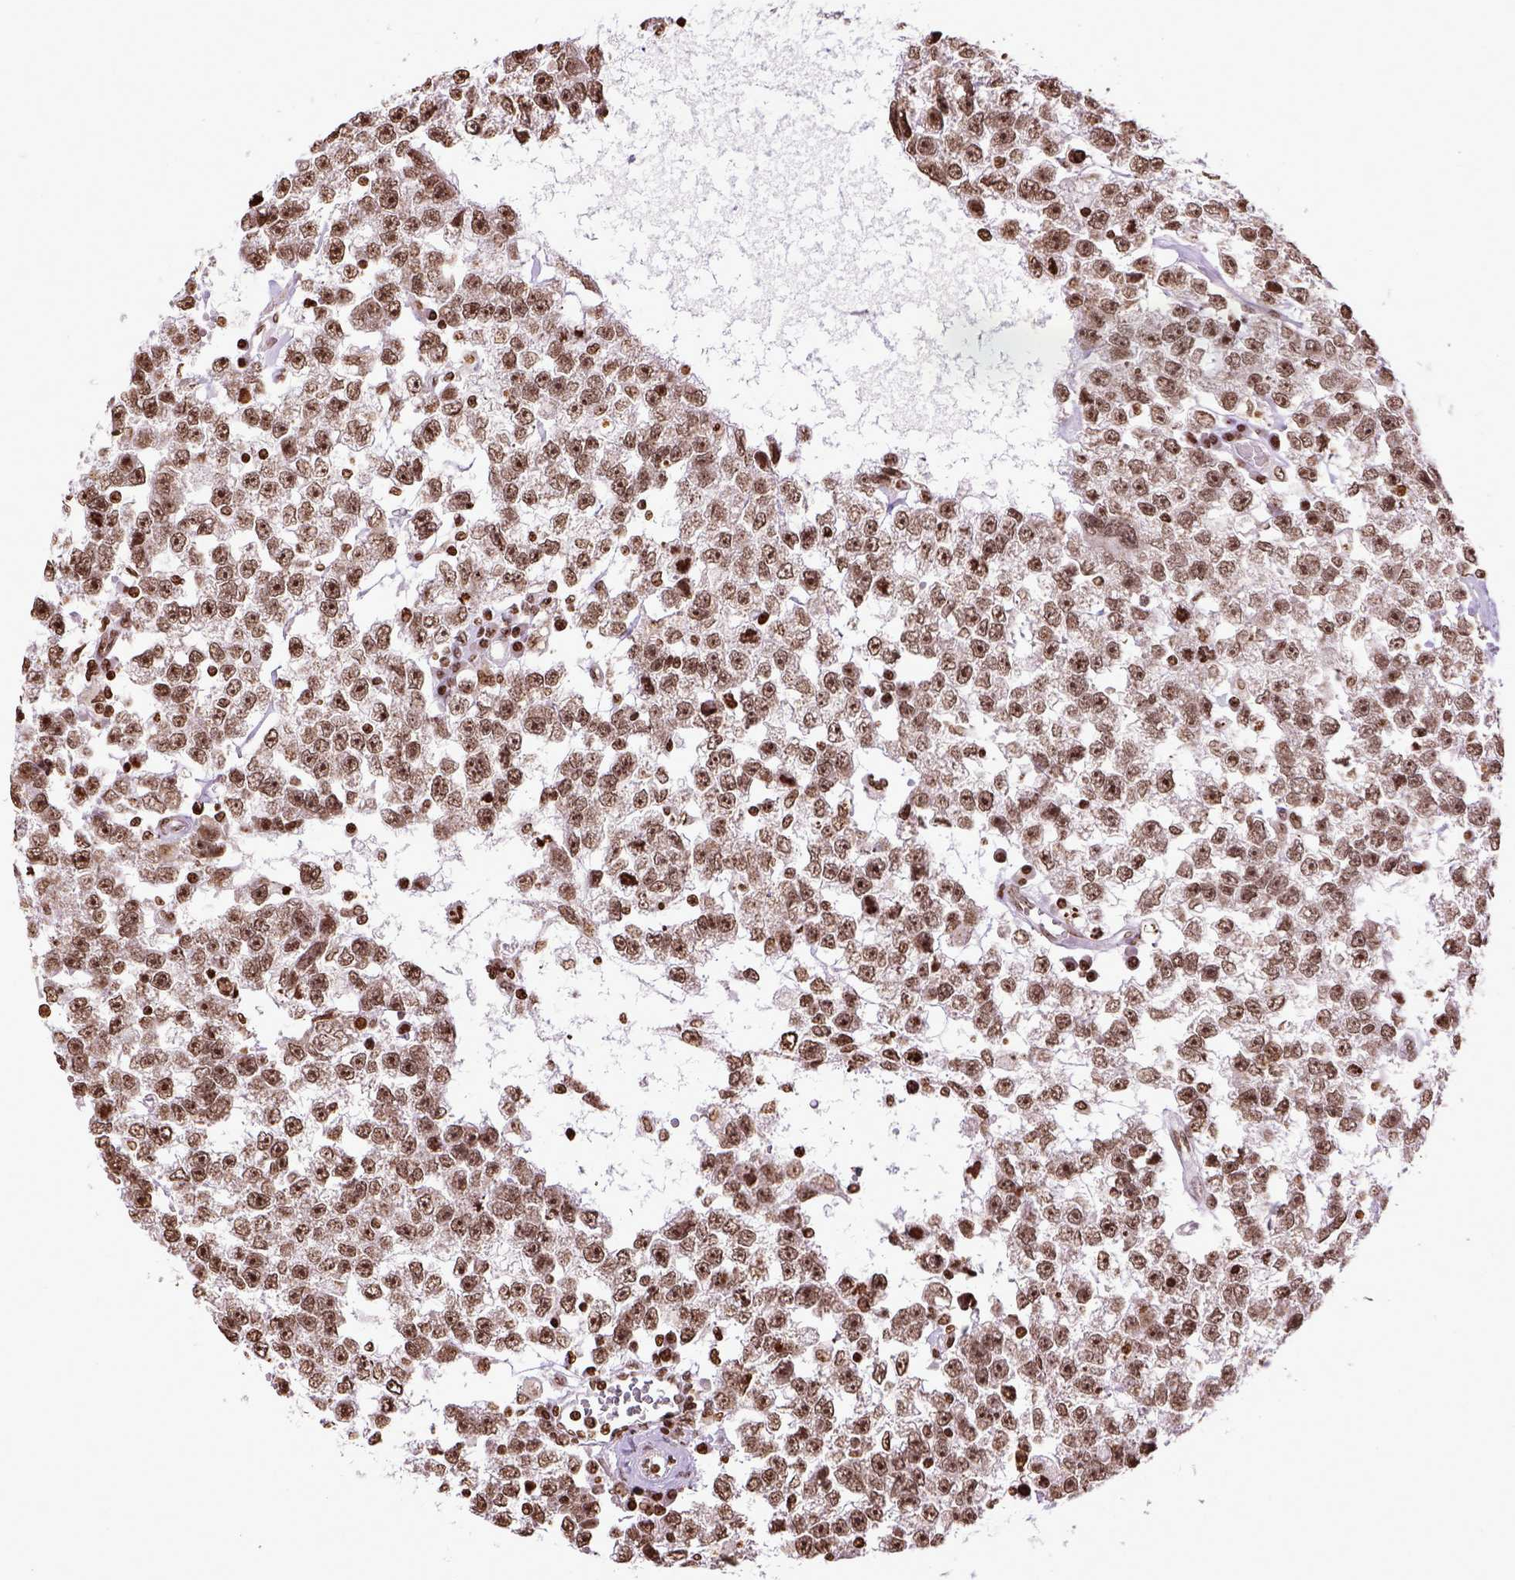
{"staining": {"intensity": "moderate", "quantity": ">75%", "location": "nuclear"}, "tissue": "testis cancer", "cell_type": "Tumor cells", "image_type": "cancer", "snomed": [{"axis": "morphology", "description": "Seminoma, NOS"}, {"axis": "topography", "description": "Testis"}], "caption": "Immunohistochemistry histopathology image of human testis seminoma stained for a protein (brown), which displays medium levels of moderate nuclear staining in approximately >75% of tumor cells.", "gene": "ZNF75D", "patient": {"sex": "male", "age": 34}}